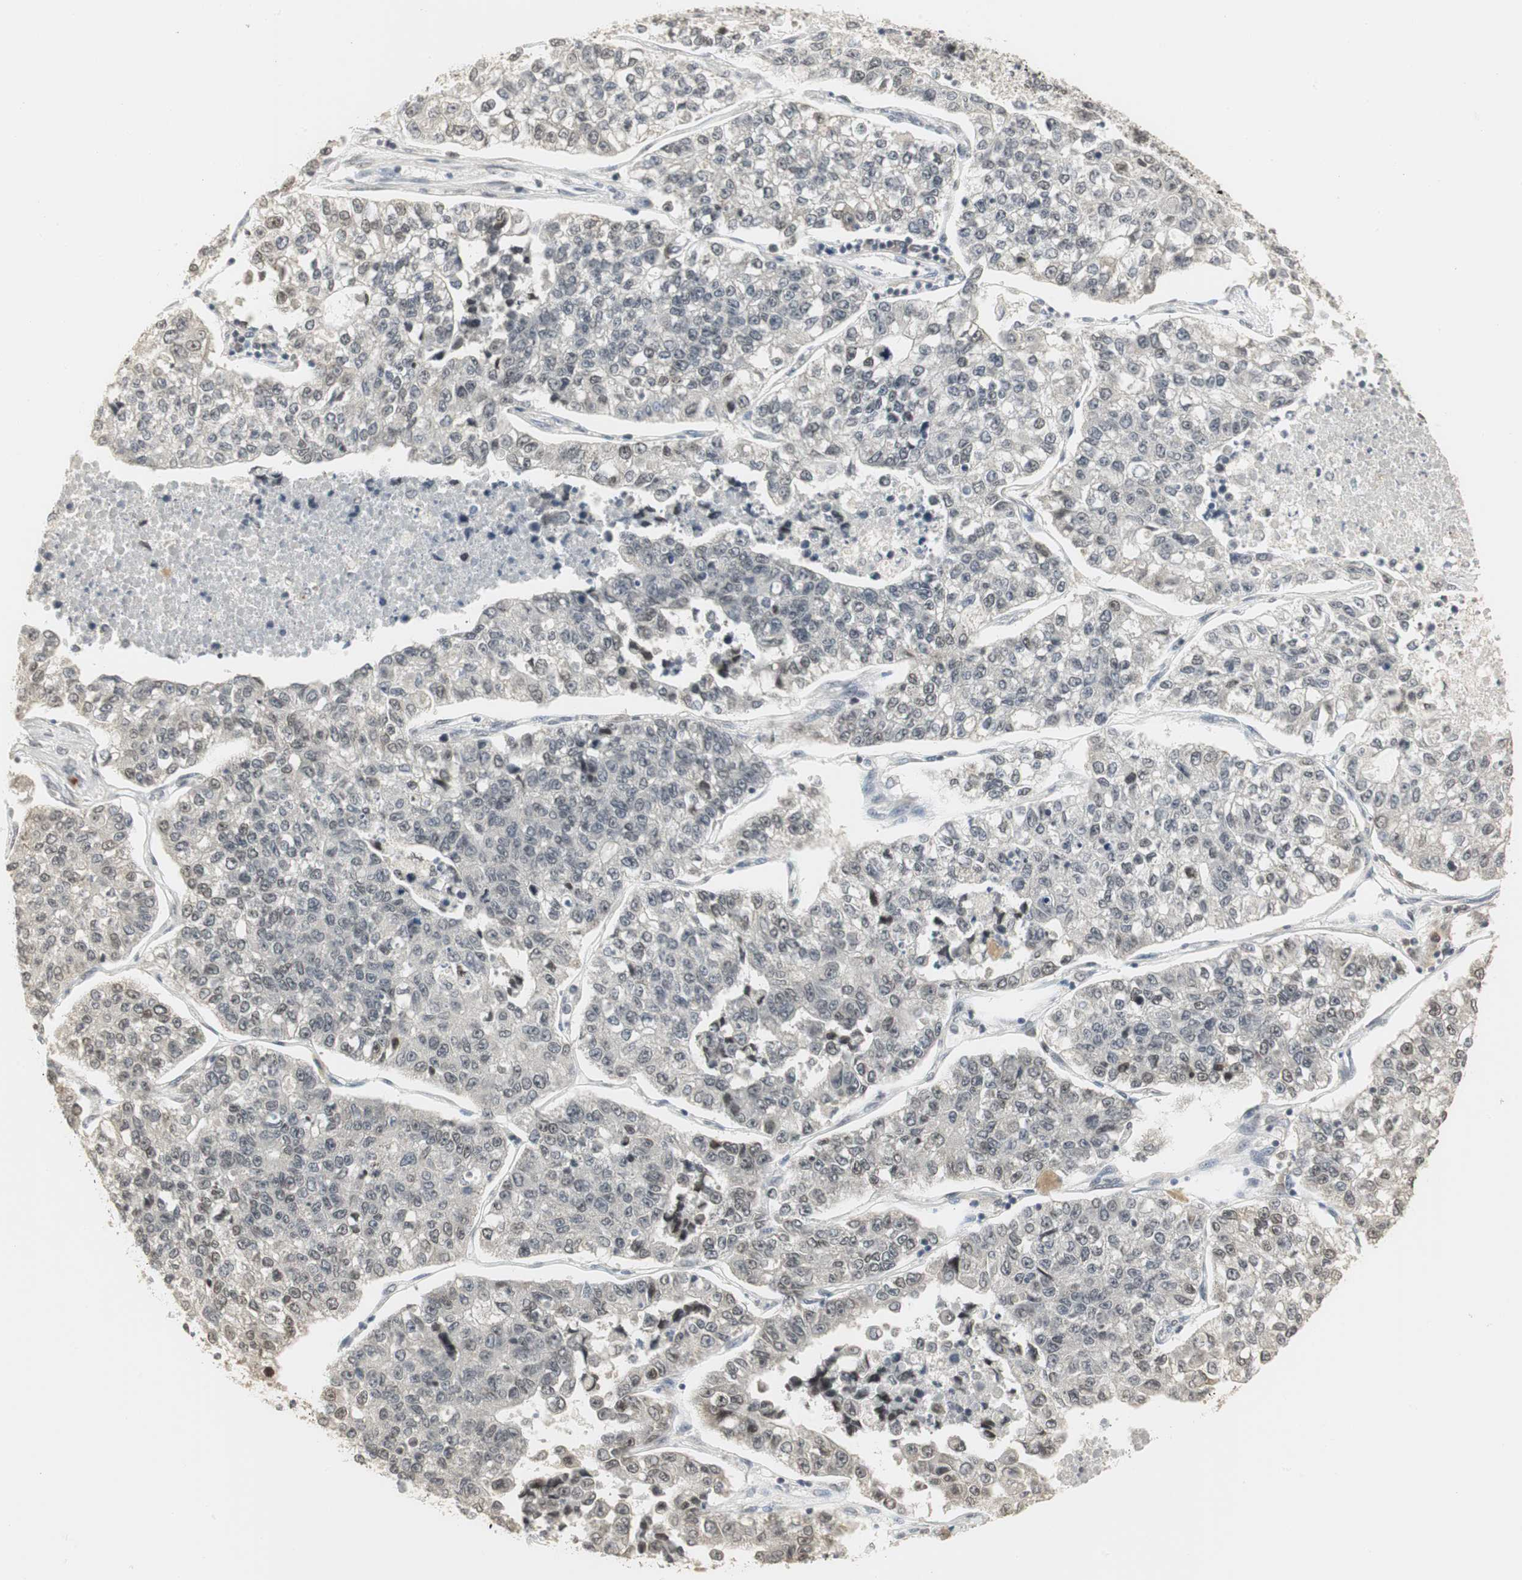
{"staining": {"intensity": "weak", "quantity": "<25%", "location": "nuclear"}, "tissue": "lung cancer", "cell_type": "Tumor cells", "image_type": "cancer", "snomed": [{"axis": "morphology", "description": "Adenocarcinoma, NOS"}, {"axis": "topography", "description": "Lung"}], "caption": "The photomicrograph reveals no staining of tumor cells in lung cancer.", "gene": "ELOA", "patient": {"sex": "male", "age": 49}}